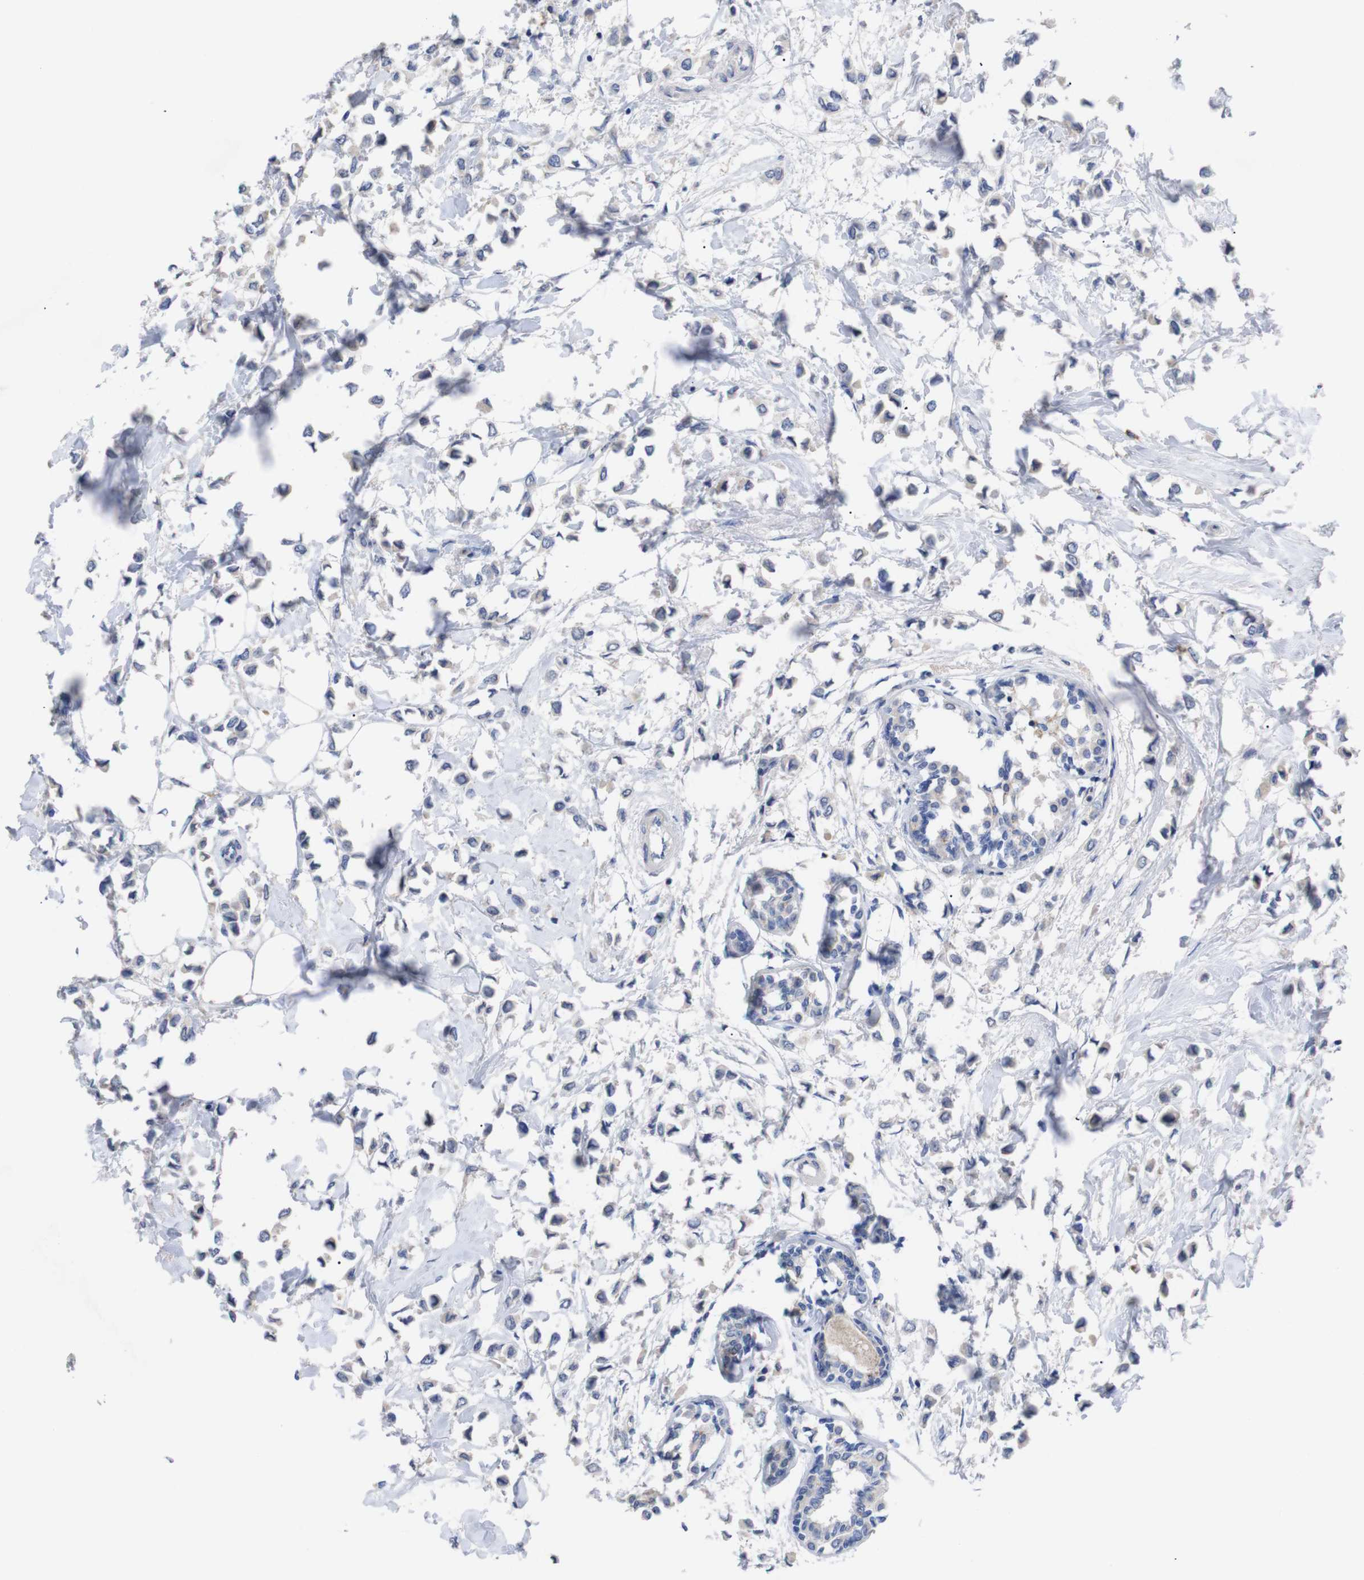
{"staining": {"intensity": "negative", "quantity": "none", "location": "none"}, "tissue": "breast cancer", "cell_type": "Tumor cells", "image_type": "cancer", "snomed": [{"axis": "morphology", "description": "Lobular carcinoma"}, {"axis": "topography", "description": "Breast"}], "caption": "High power microscopy image of an IHC photomicrograph of lobular carcinoma (breast), revealing no significant staining in tumor cells.", "gene": "C5AR1", "patient": {"sex": "female", "age": 51}}